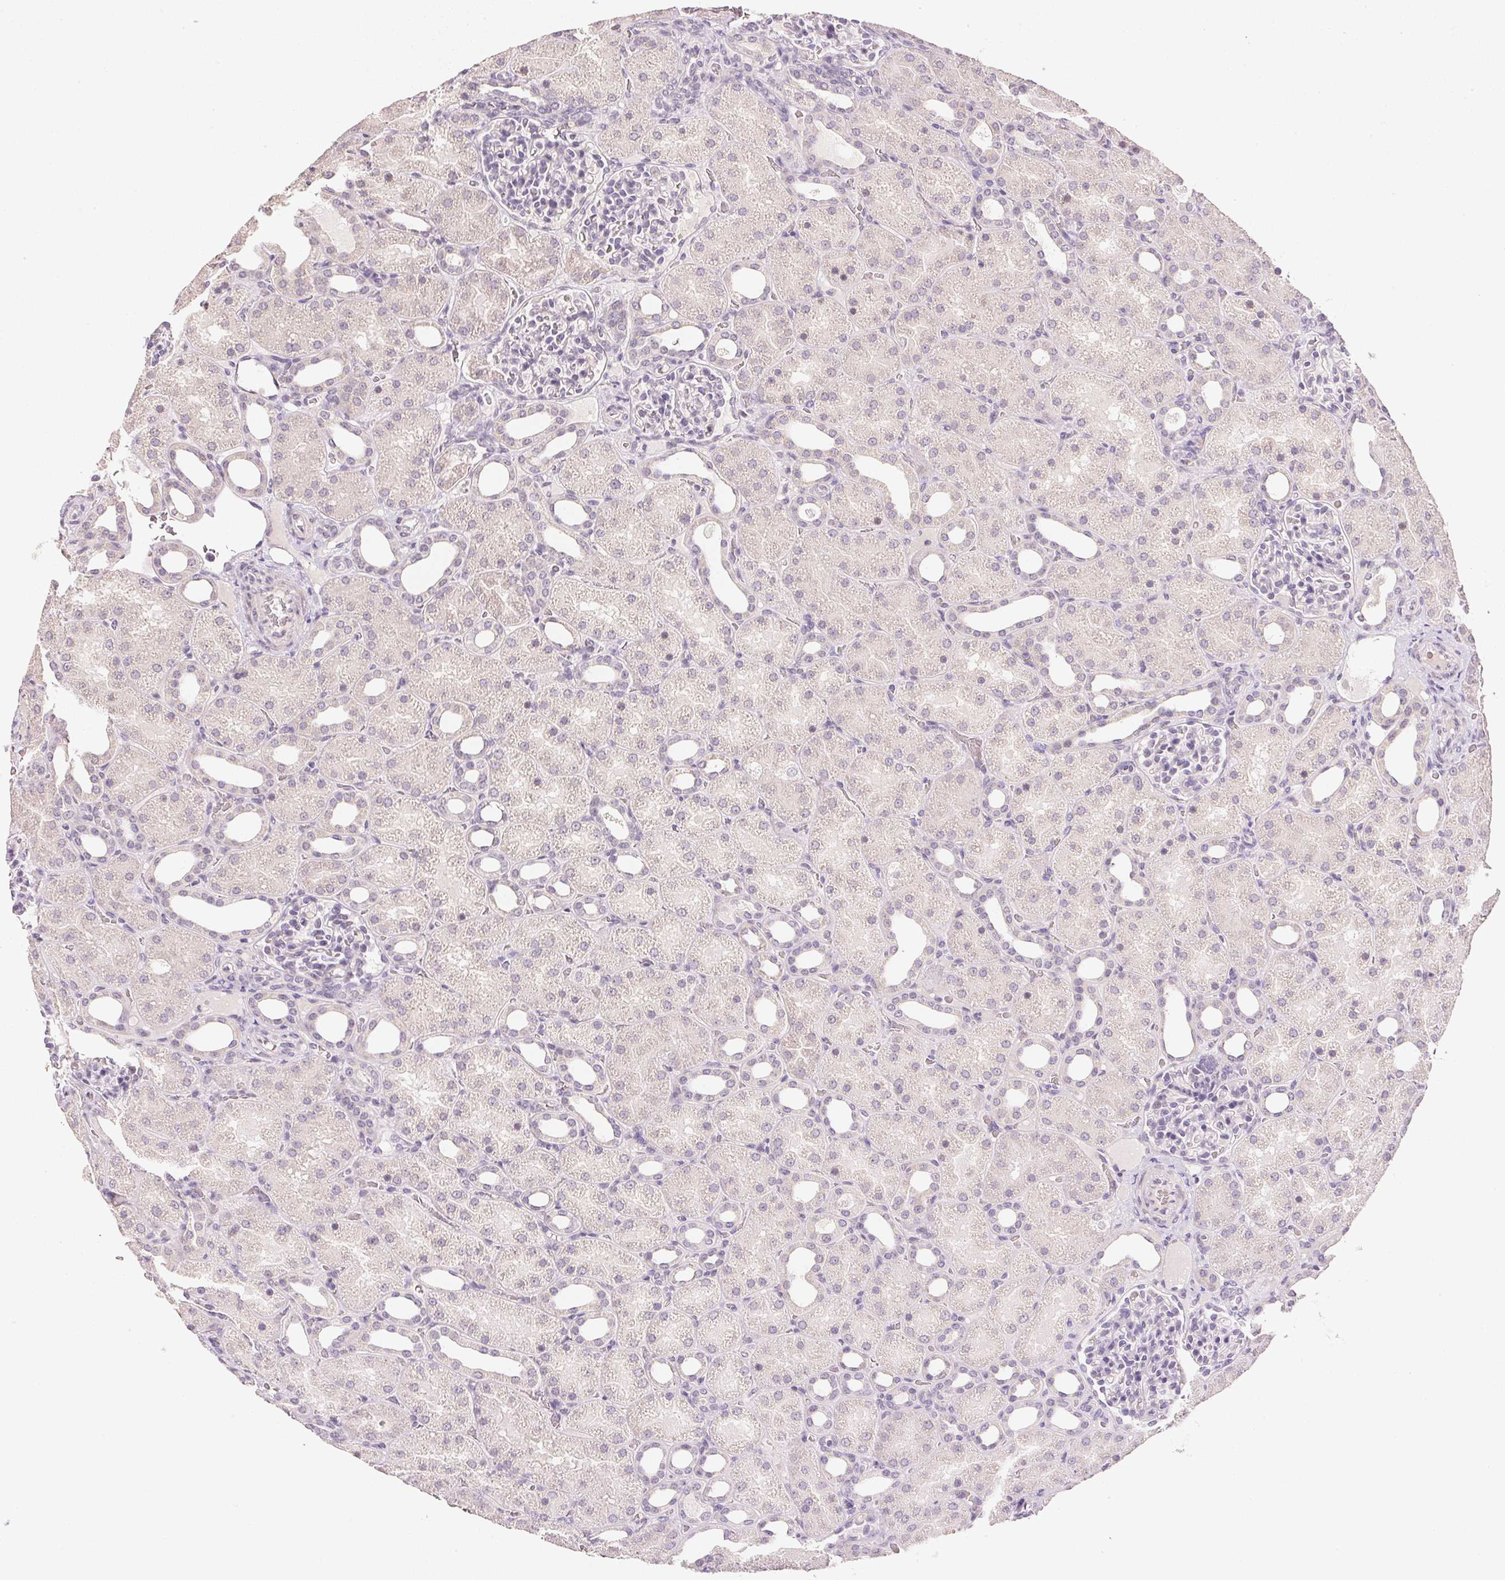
{"staining": {"intensity": "negative", "quantity": "none", "location": "none"}, "tissue": "kidney", "cell_type": "Cells in glomeruli", "image_type": "normal", "snomed": [{"axis": "morphology", "description": "Normal tissue, NOS"}, {"axis": "topography", "description": "Kidney"}], "caption": "High power microscopy image of an immunohistochemistry (IHC) micrograph of normal kidney, revealing no significant positivity in cells in glomeruli.", "gene": "DHCR24", "patient": {"sex": "male", "age": 2}}